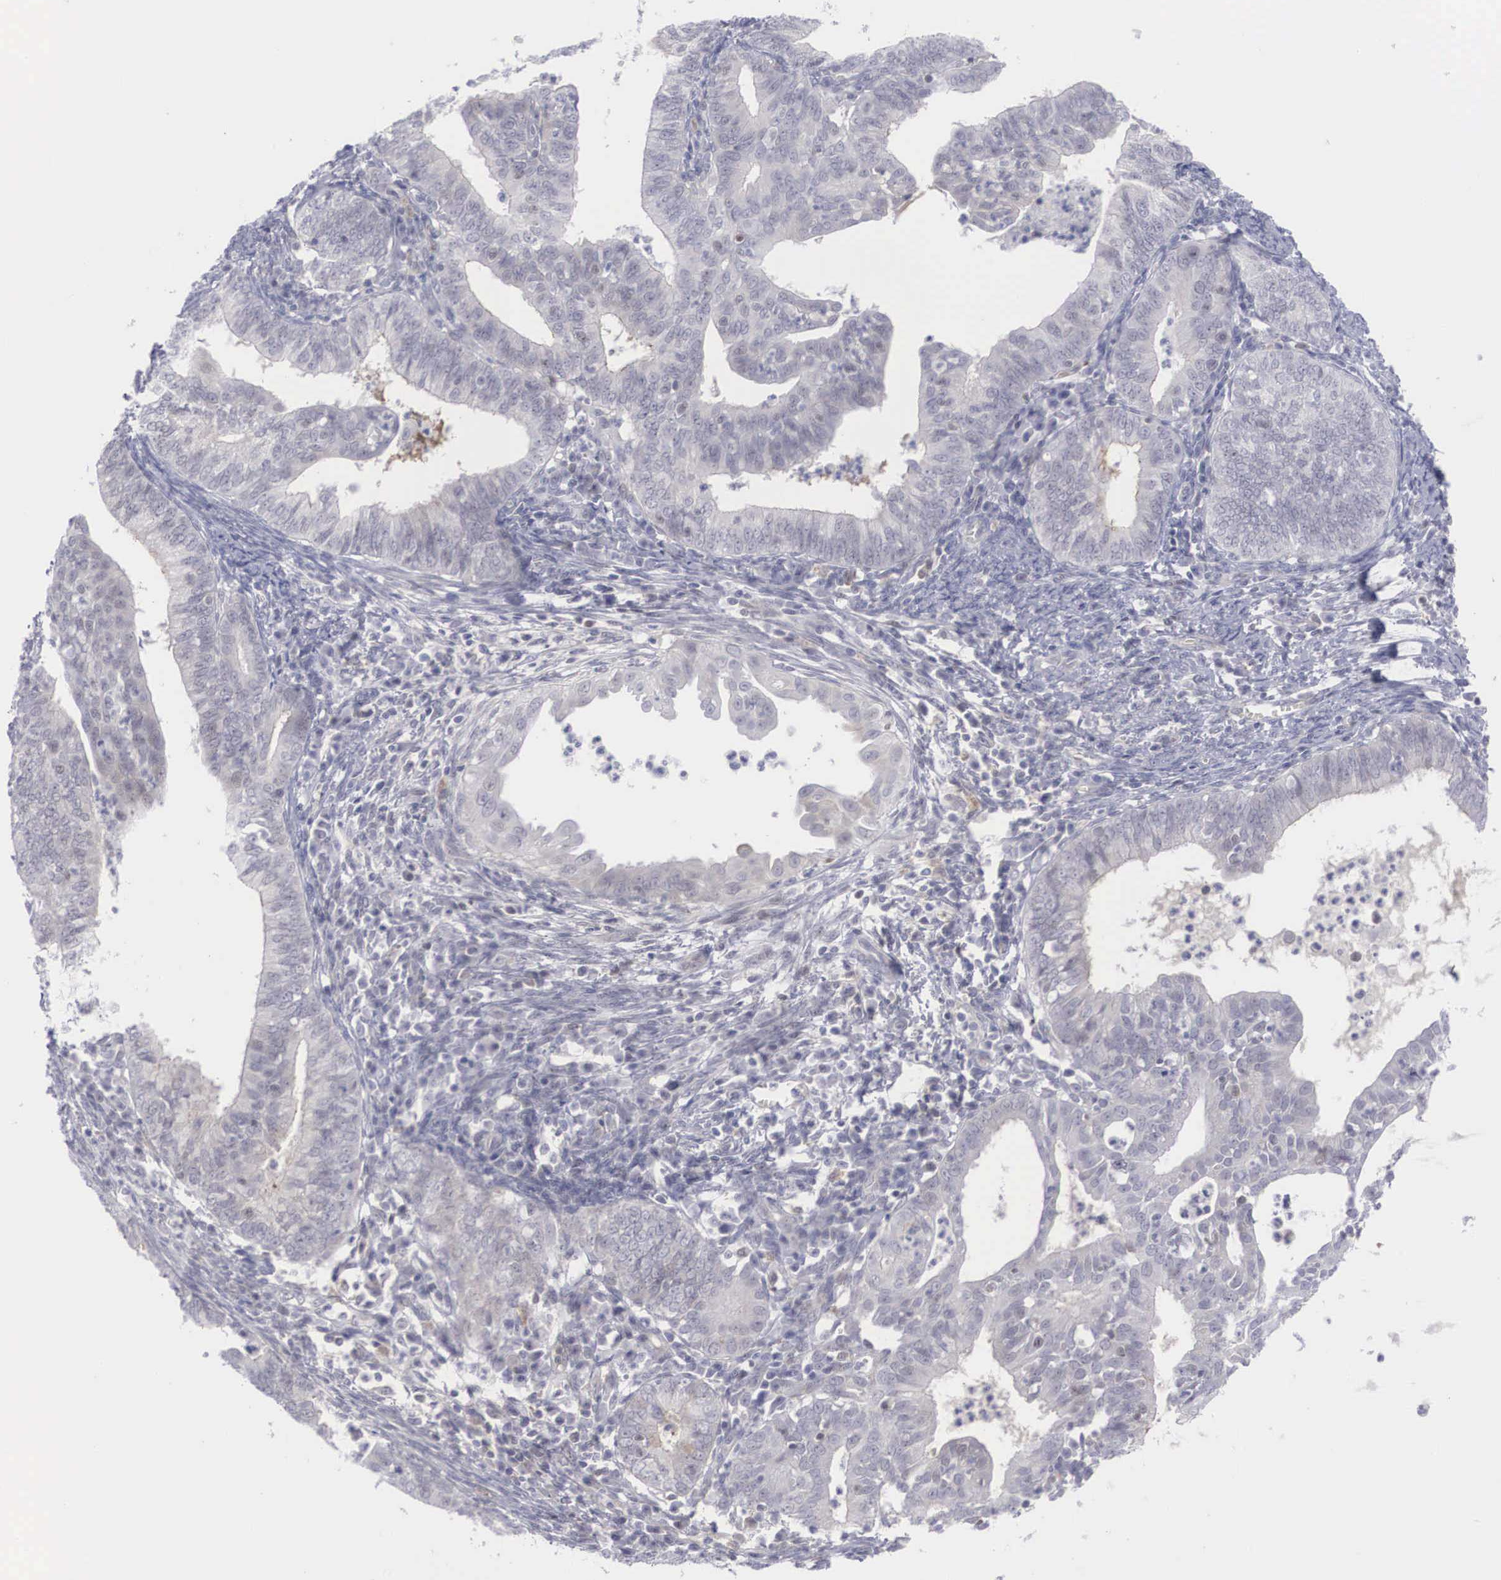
{"staining": {"intensity": "weak", "quantity": "<25%", "location": "cytoplasmic/membranous,nuclear"}, "tissue": "endometrial cancer", "cell_type": "Tumor cells", "image_type": "cancer", "snomed": [{"axis": "morphology", "description": "Adenocarcinoma, NOS"}, {"axis": "topography", "description": "Endometrium"}], "caption": "This is a photomicrograph of immunohistochemistry staining of adenocarcinoma (endometrial), which shows no expression in tumor cells.", "gene": "RBPJ", "patient": {"sex": "female", "age": 66}}